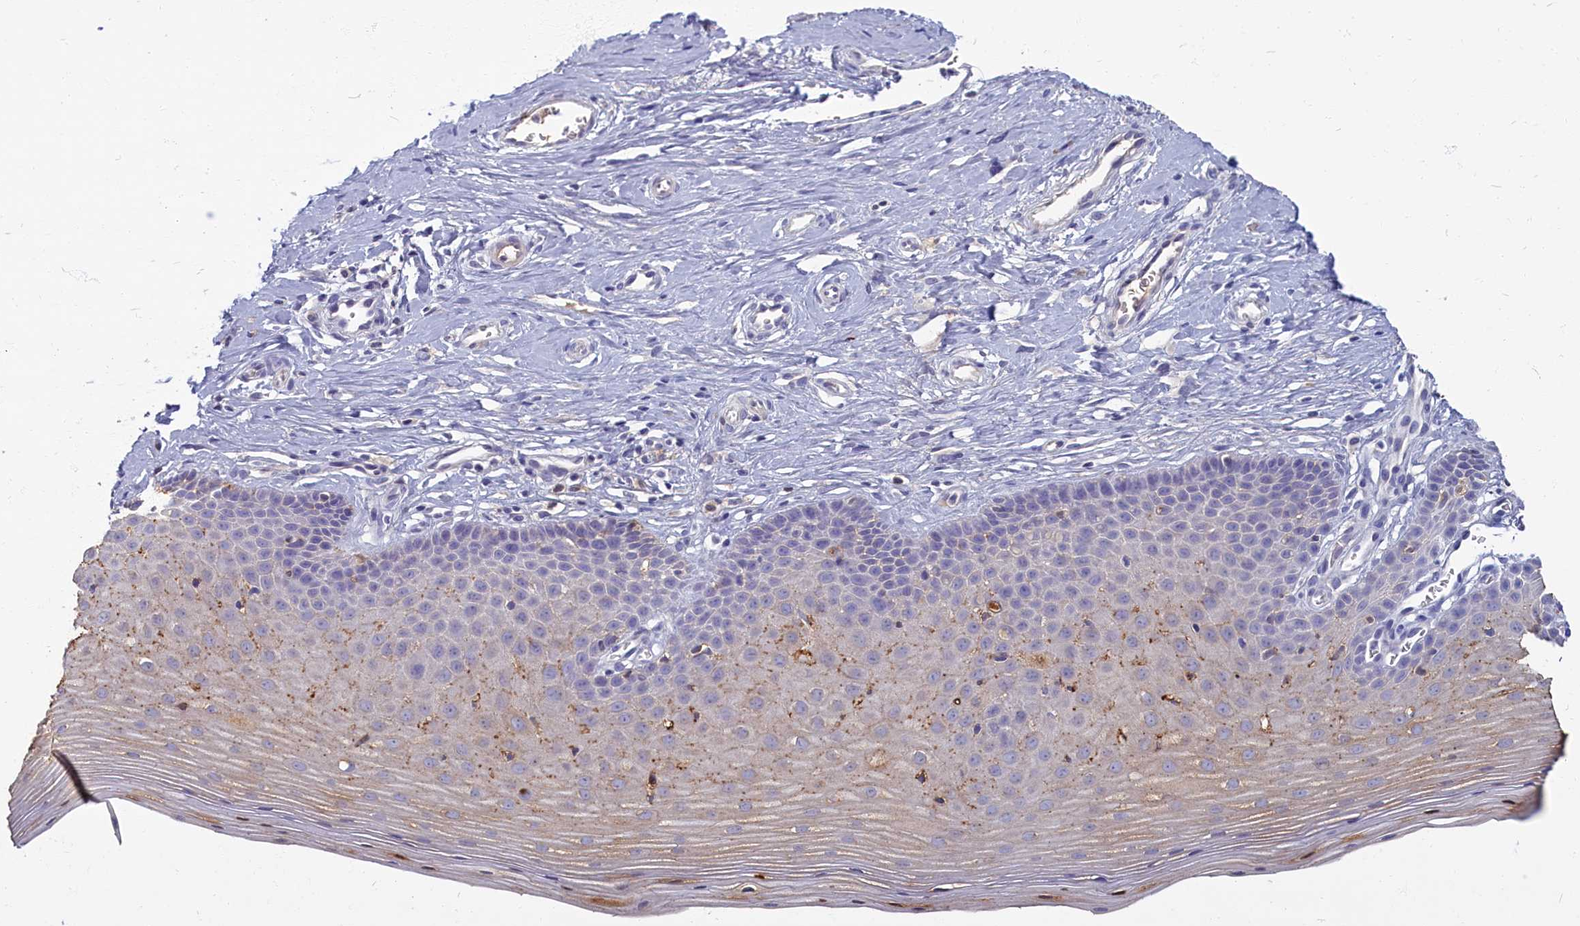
{"staining": {"intensity": "negative", "quantity": "none", "location": "none"}, "tissue": "cervix", "cell_type": "Glandular cells", "image_type": "normal", "snomed": [{"axis": "morphology", "description": "Normal tissue, NOS"}, {"axis": "topography", "description": "Cervix"}], "caption": "An IHC photomicrograph of normal cervix is shown. There is no staining in glandular cells of cervix.", "gene": "SV2C", "patient": {"sex": "female", "age": 36}}